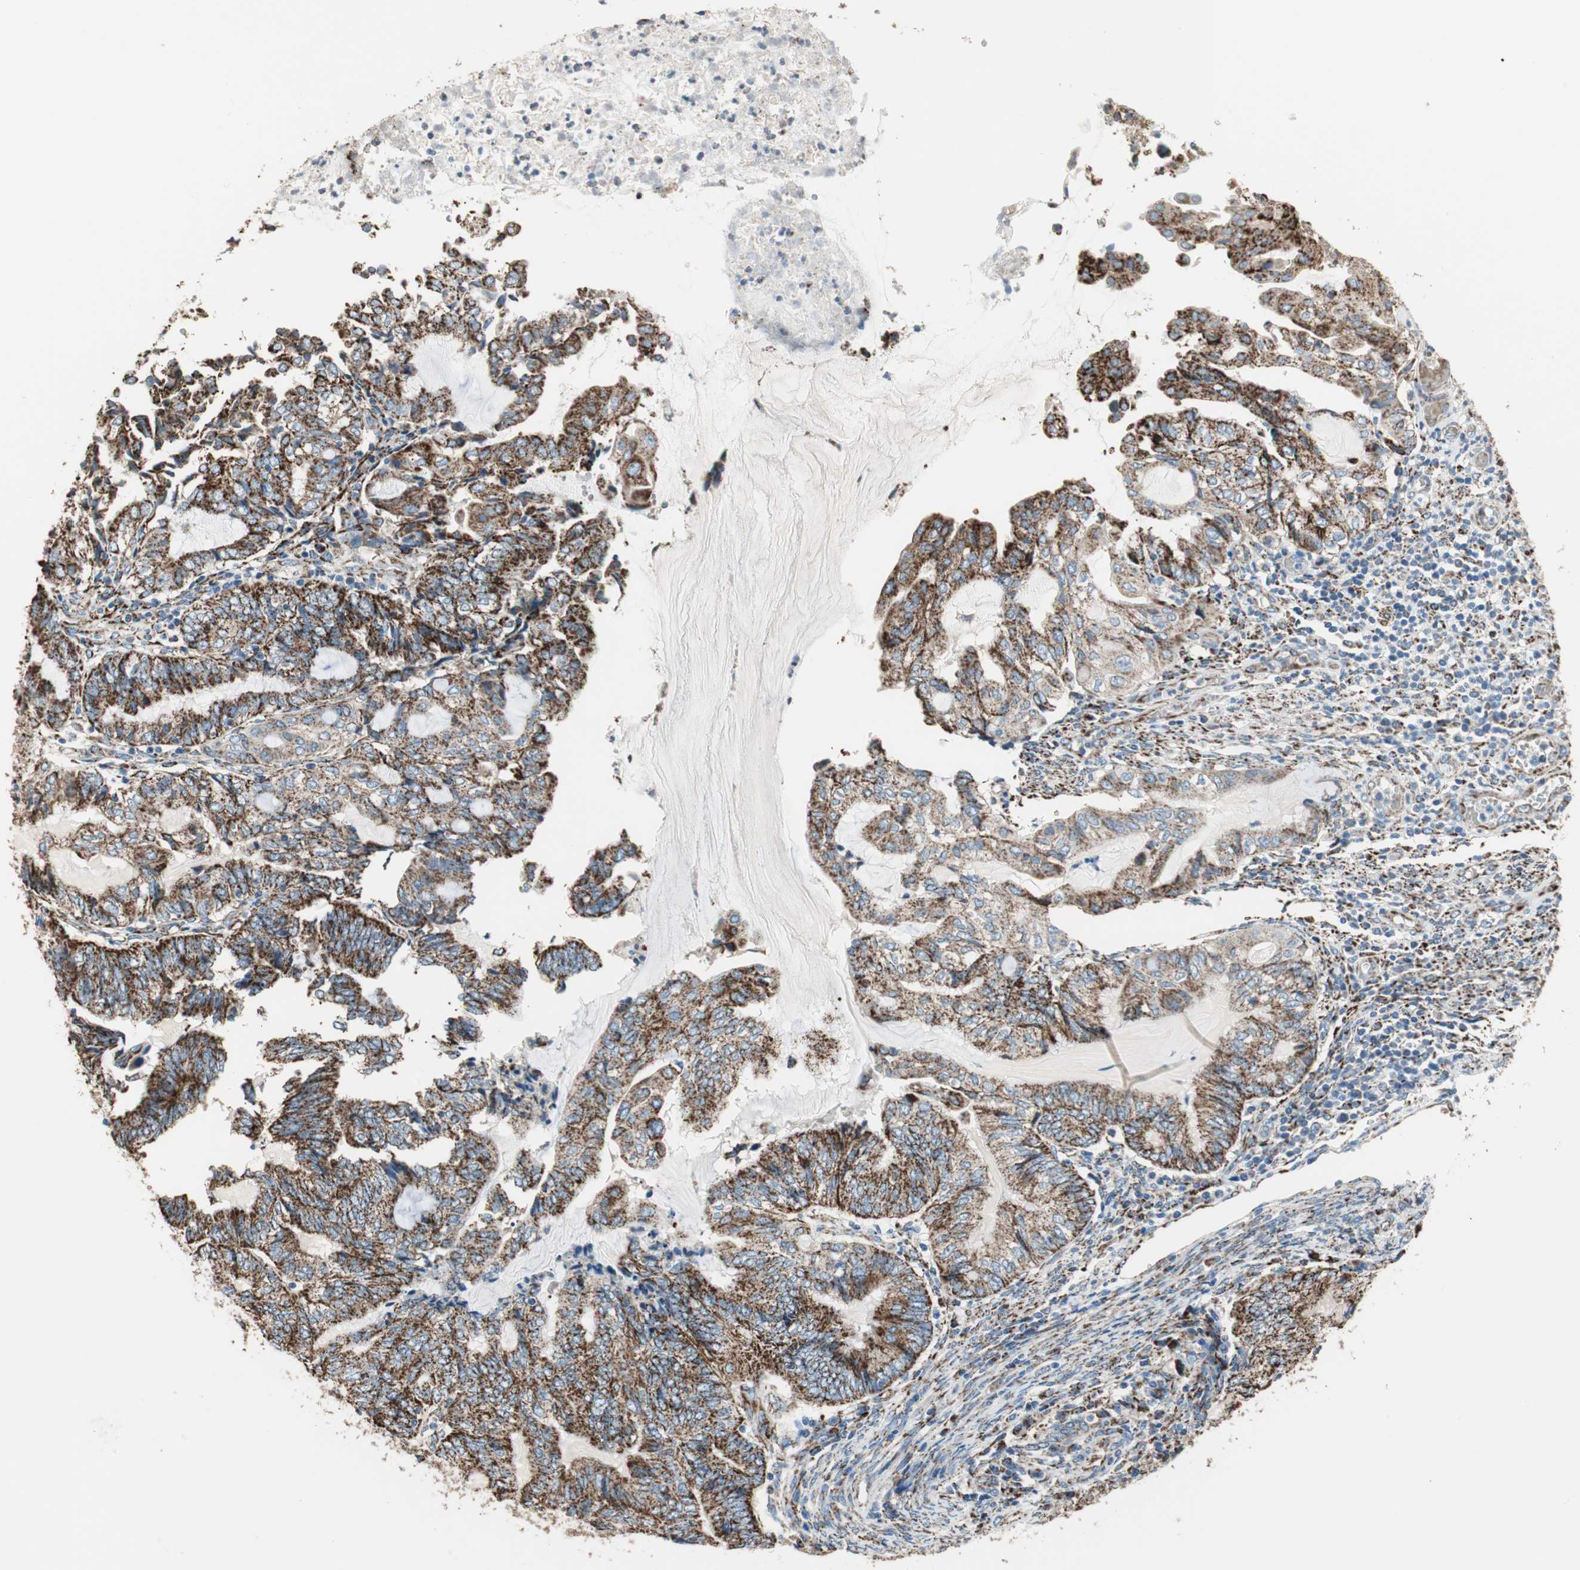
{"staining": {"intensity": "strong", "quantity": ">75%", "location": "cytoplasmic/membranous"}, "tissue": "endometrial cancer", "cell_type": "Tumor cells", "image_type": "cancer", "snomed": [{"axis": "morphology", "description": "Adenocarcinoma, NOS"}, {"axis": "topography", "description": "Uterus"}, {"axis": "topography", "description": "Endometrium"}], "caption": "Tumor cells show high levels of strong cytoplasmic/membranous positivity in about >75% of cells in endometrial cancer.", "gene": "TST", "patient": {"sex": "female", "age": 70}}